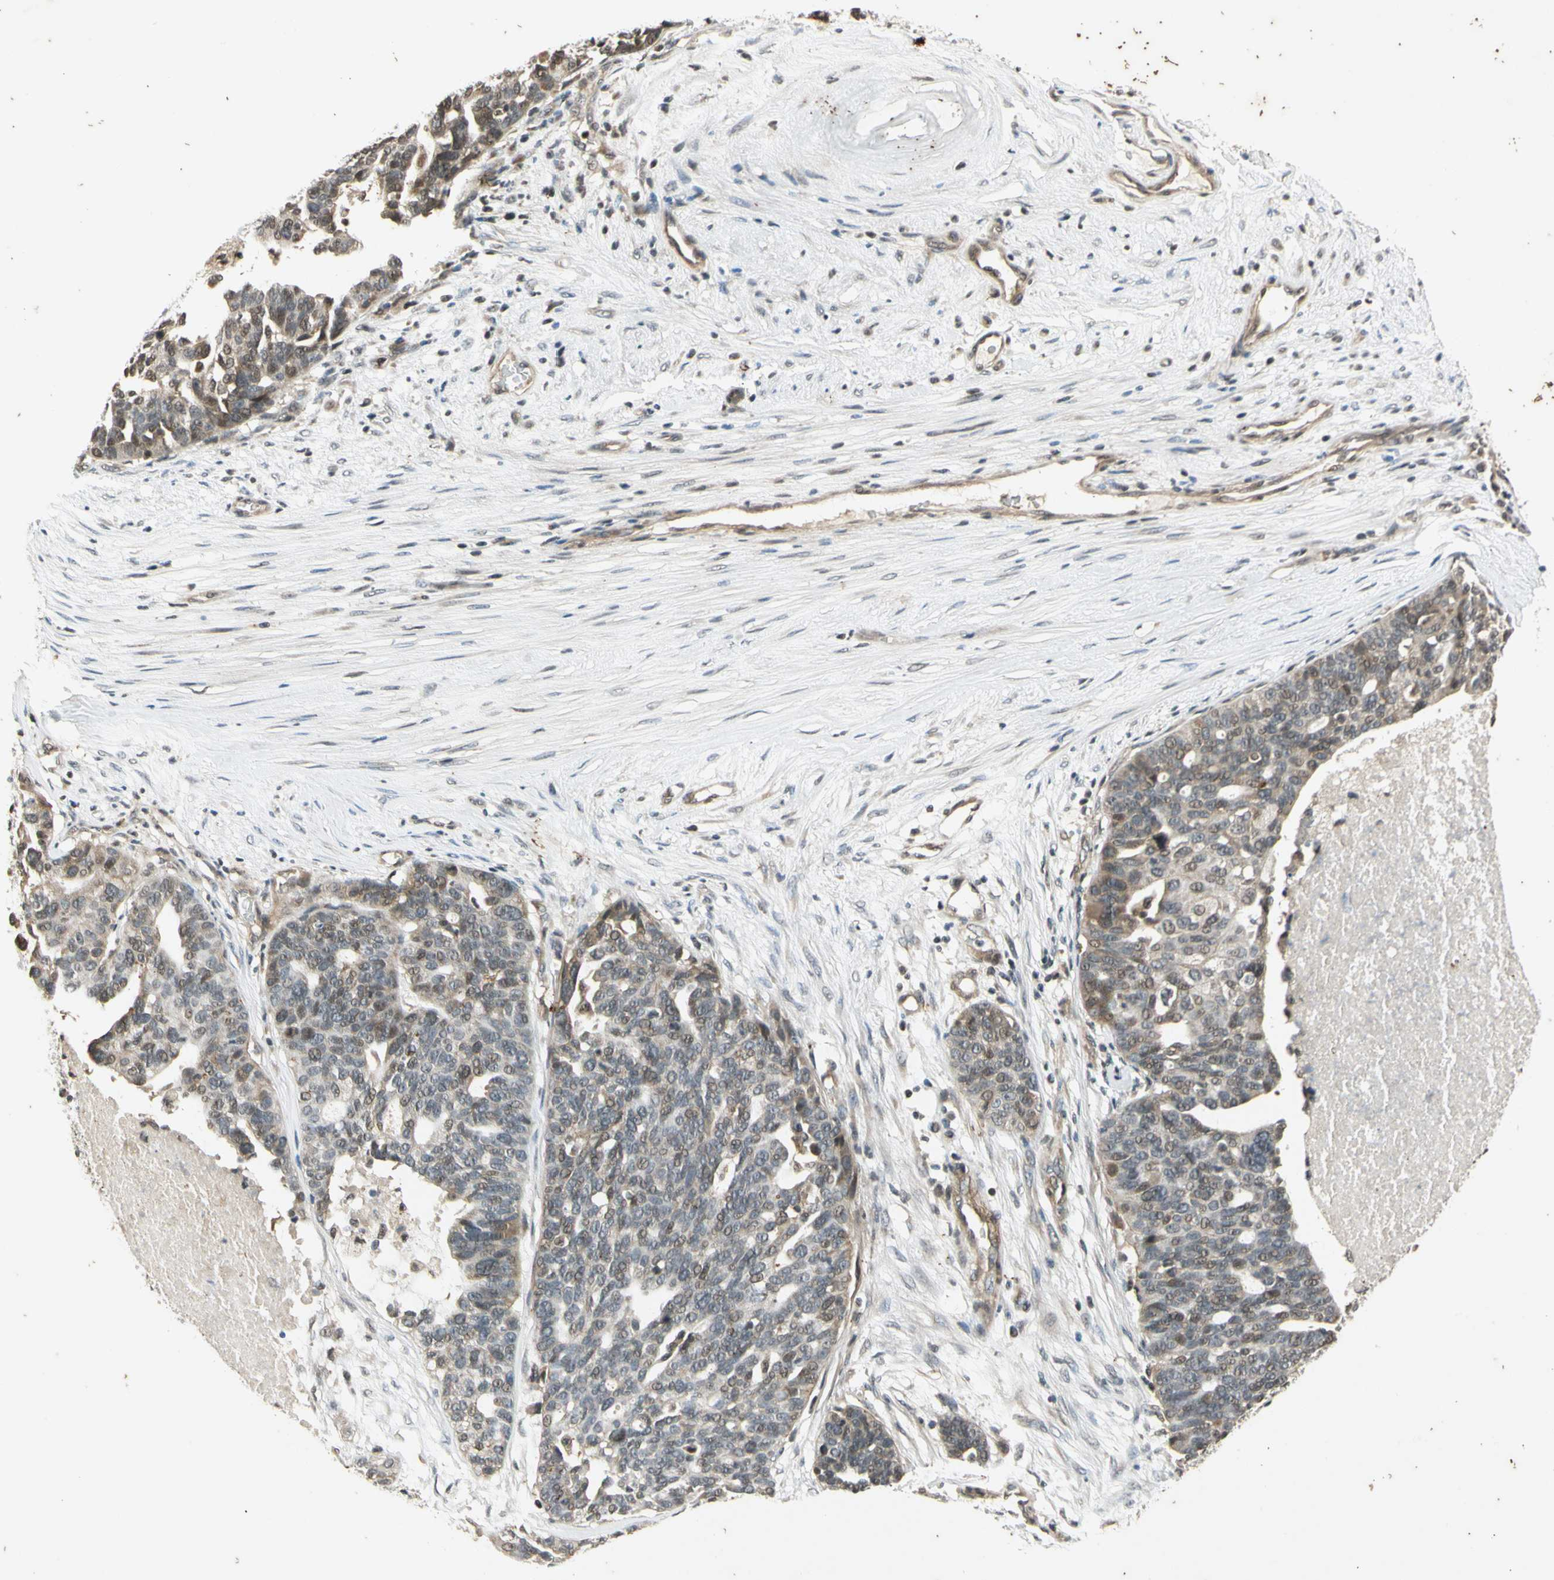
{"staining": {"intensity": "weak", "quantity": "25%-75%", "location": "cytoplasmic/membranous,nuclear"}, "tissue": "ovarian cancer", "cell_type": "Tumor cells", "image_type": "cancer", "snomed": [{"axis": "morphology", "description": "Cystadenocarcinoma, serous, NOS"}, {"axis": "topography", "description": "Ovary"}], "caption": "IHC histopathology image of ovarian cancer stained for a protein (brown), which shows low levels of weak cytoplasmic/membranous and nuclear expression in about 25%-75% of tumor cells.", "gene": "EFNB2", "patient": {"sex": "female", "age": 59}}